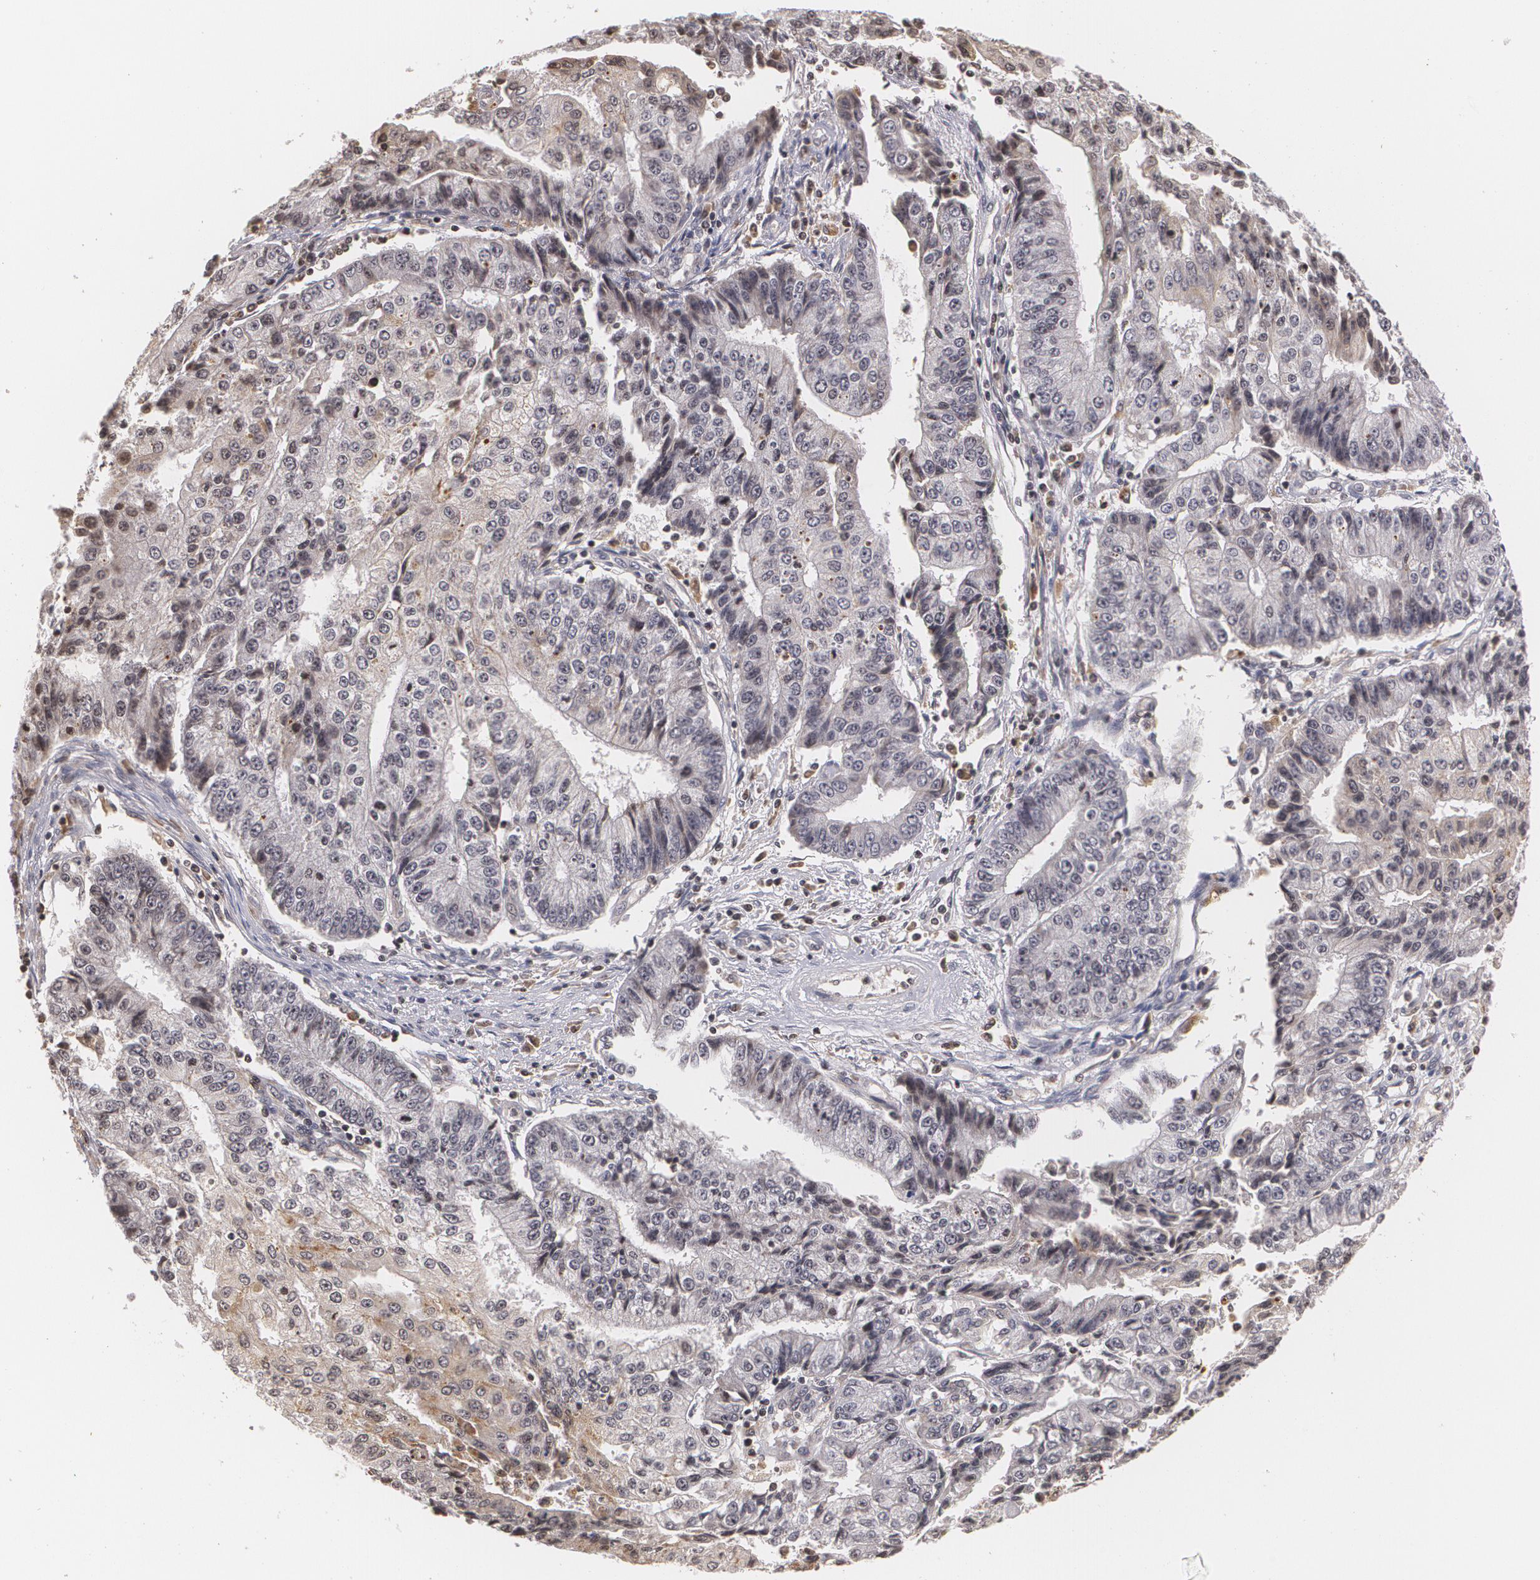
{"staining": {"intensity": "moderate", "quantity": "<25%", "location": "cytoplasmic/membranous"}, "tissue": "endometrial cancer", "cell_type": "Tumor cells", "image_type": "cancer", "snomed": [{"axis": "morphology", "description": "Adenocarcinoma, NOS"}, {"axis": "topography", "description": "Endometrium"}], "caption": "Immunohistochemical staining of endometrial adenocarcinoma exhibits moderate cytoplasmic/membranous protein staining in about <25% of tumor cells. The staining was performed using DAB to visualize the protein expression in brown, while the nuclei were stained in blue with hematoxylin (Magnification: 20x).", "gene": "VAV3", "patient": {"sex": "female", "age": 75}}